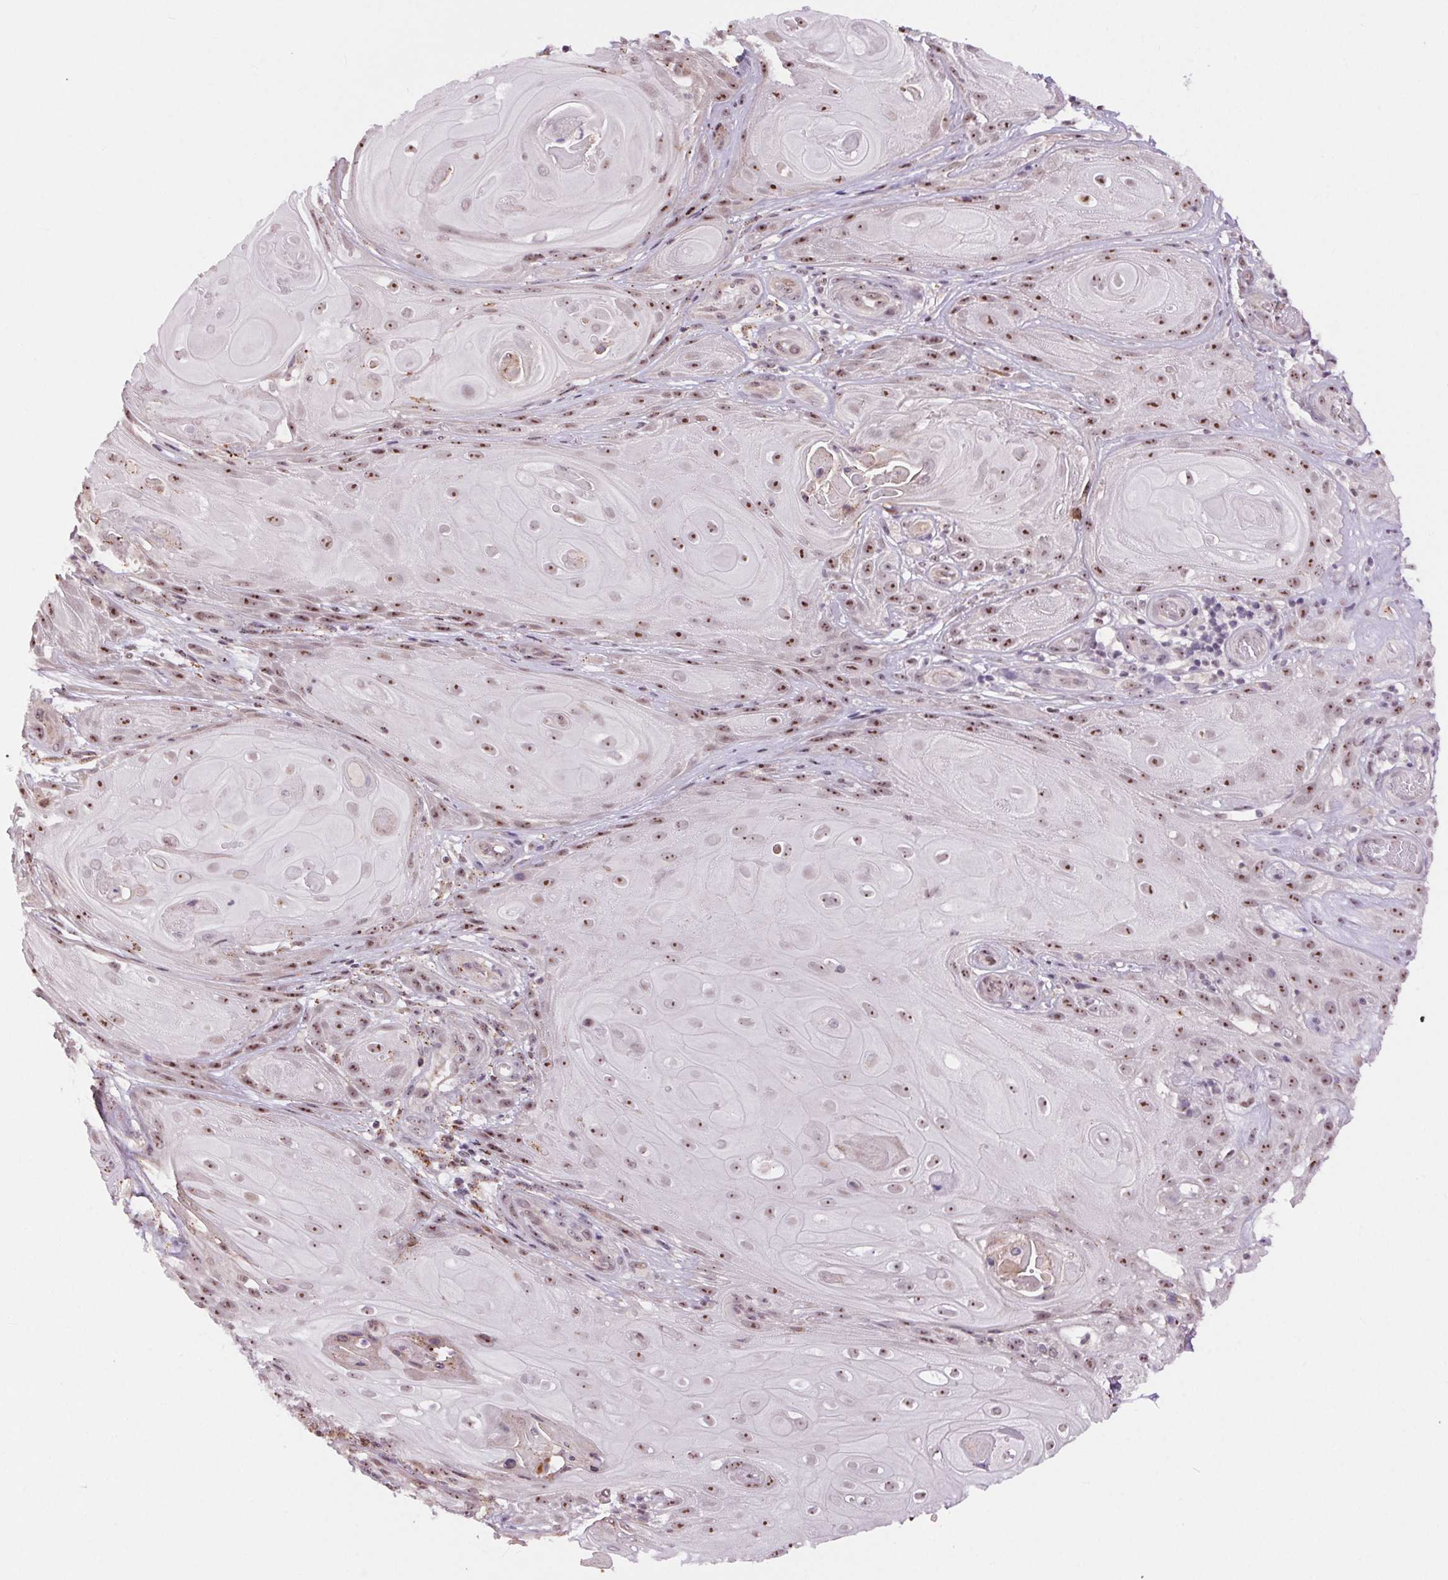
{"staining": {"intensity": "moderate", "quantity": ">75%", "location": "nuclear"}, "tissue": "skin cancer", "cell_type": "Tumor cells", "image_type": "cancer", "snomed": [{"axis": "morphology", "description": "Squamous cell carcinoma, NOS"}, {"axis": "topography", "description": "Skin"}], "caption": "There is medium levels of moderate nuclear staining in tumor cells of squamous cell carcinoma (skin), as demonstrated by immunohistochemical staining (brown color).", "gene": "CHMP4B", "patient": {"sex": "male", "age": 62}}